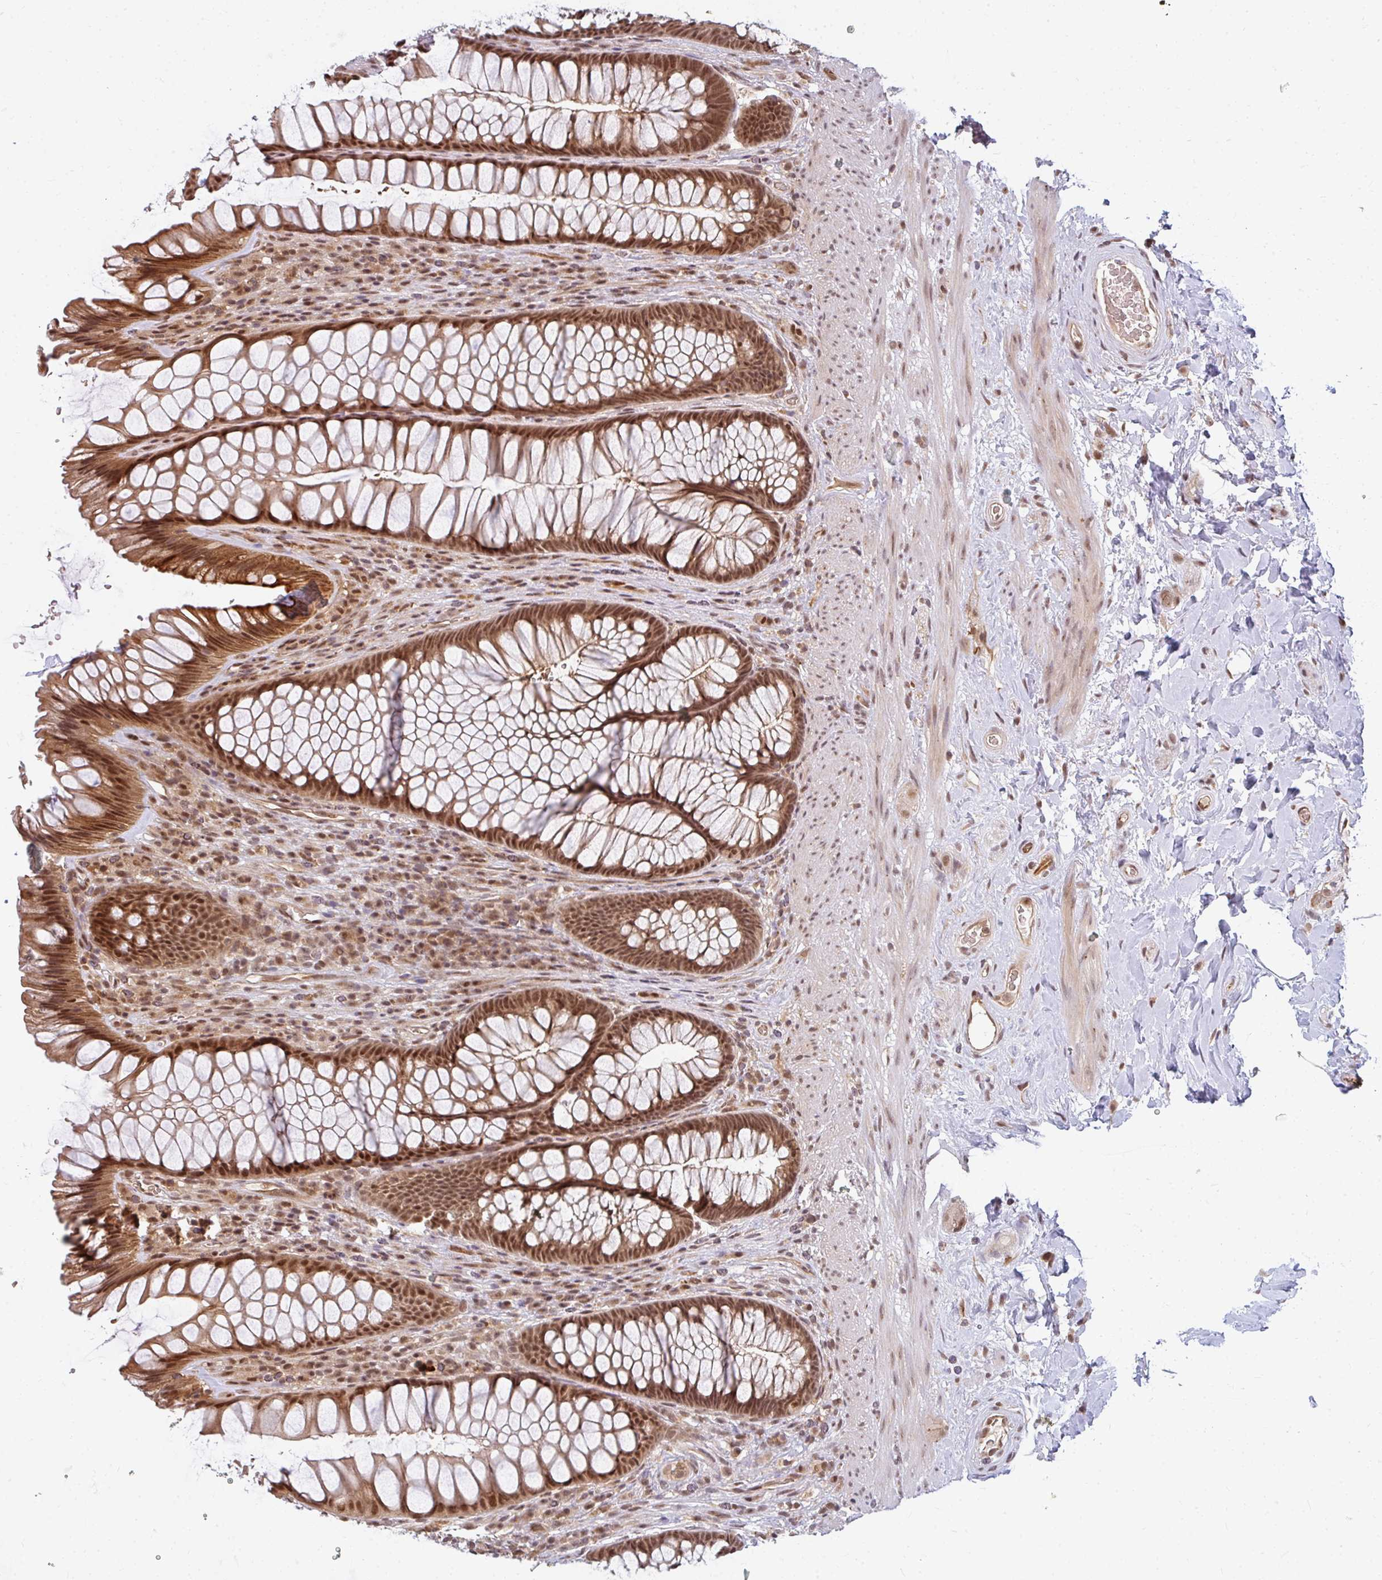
{"staining": {"intensity": "strong", "quantity": ">75%", "location": "cytoplasmic/membranous,nuclear"}, "tissue": "rectum", "cell_type": "Glandular cells", "image_type": "normal", "snomed": [{"axis": "morphology", "description": "Normal tissue, NOS"}, {"axis": "topography", "description": "Rectum"}], "caption": "Immunohistochemistry (IHC) (DAB (3,3'-diaminobenzidine)) staining of unremarkable human rectum demonstrates strong cytoplasmic/membranous,nuclear protein expression in about >75% of glandular cells.", "gene": "GTF3C6", "patient": {"sex": "male", "age": 53}}